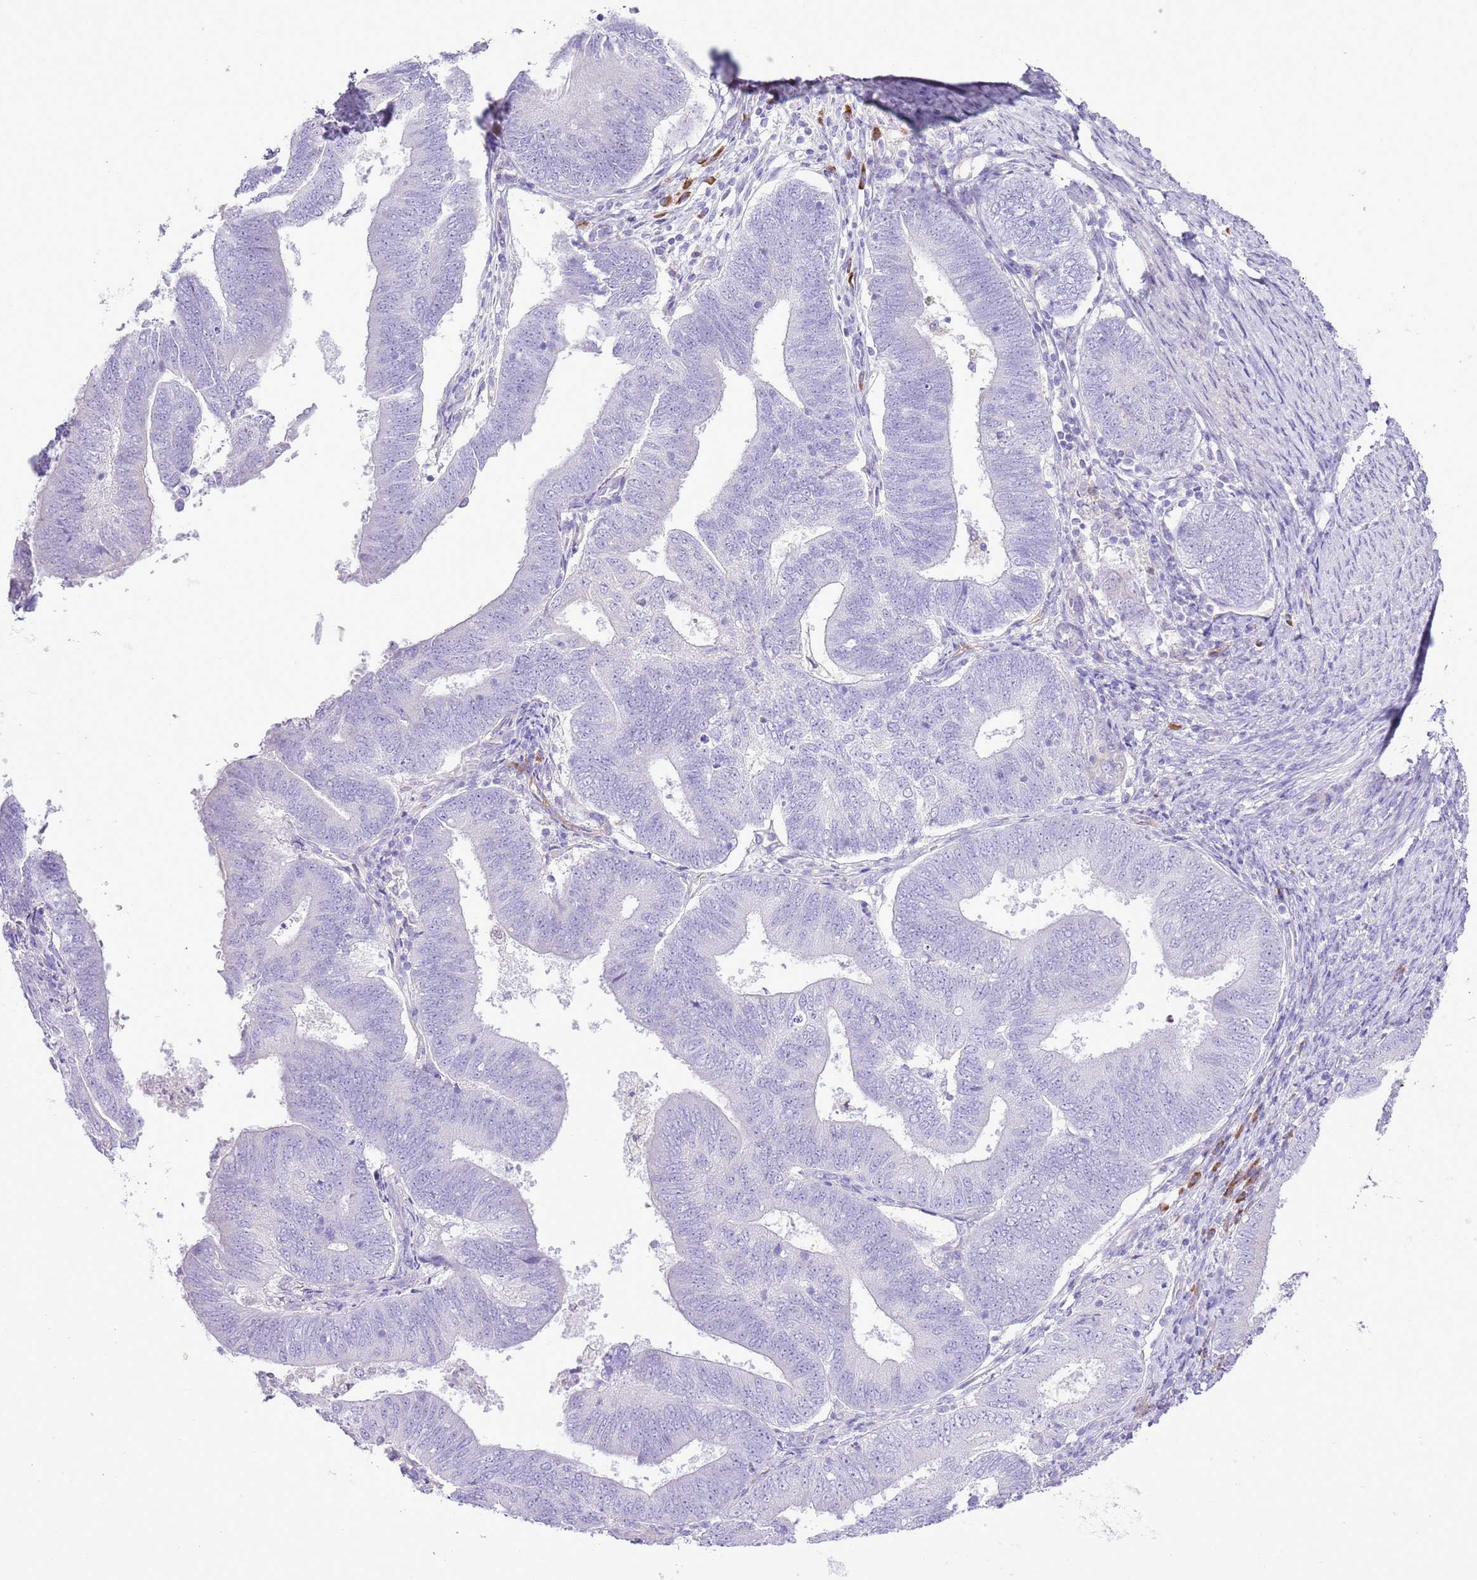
{"staining": {"intensity": "negative", "quantity": "none", "location": "none"}, "tissue": "endometrial cancer", "cell_type": "Tumor cells", "image_type": "cancer", "snomed": [{"axis": "morphology", "description": "Adenocarcinoma, NOS"}, {"axis": "topography", "description": "Endometrium"}], "caption": "Immunohistochemistry of human endometrial cancer (adenocarcinoma) reveals no positivity in tumor cells.", "gene": "AAR2", "patient": {"sex": "female", "age": 70}}